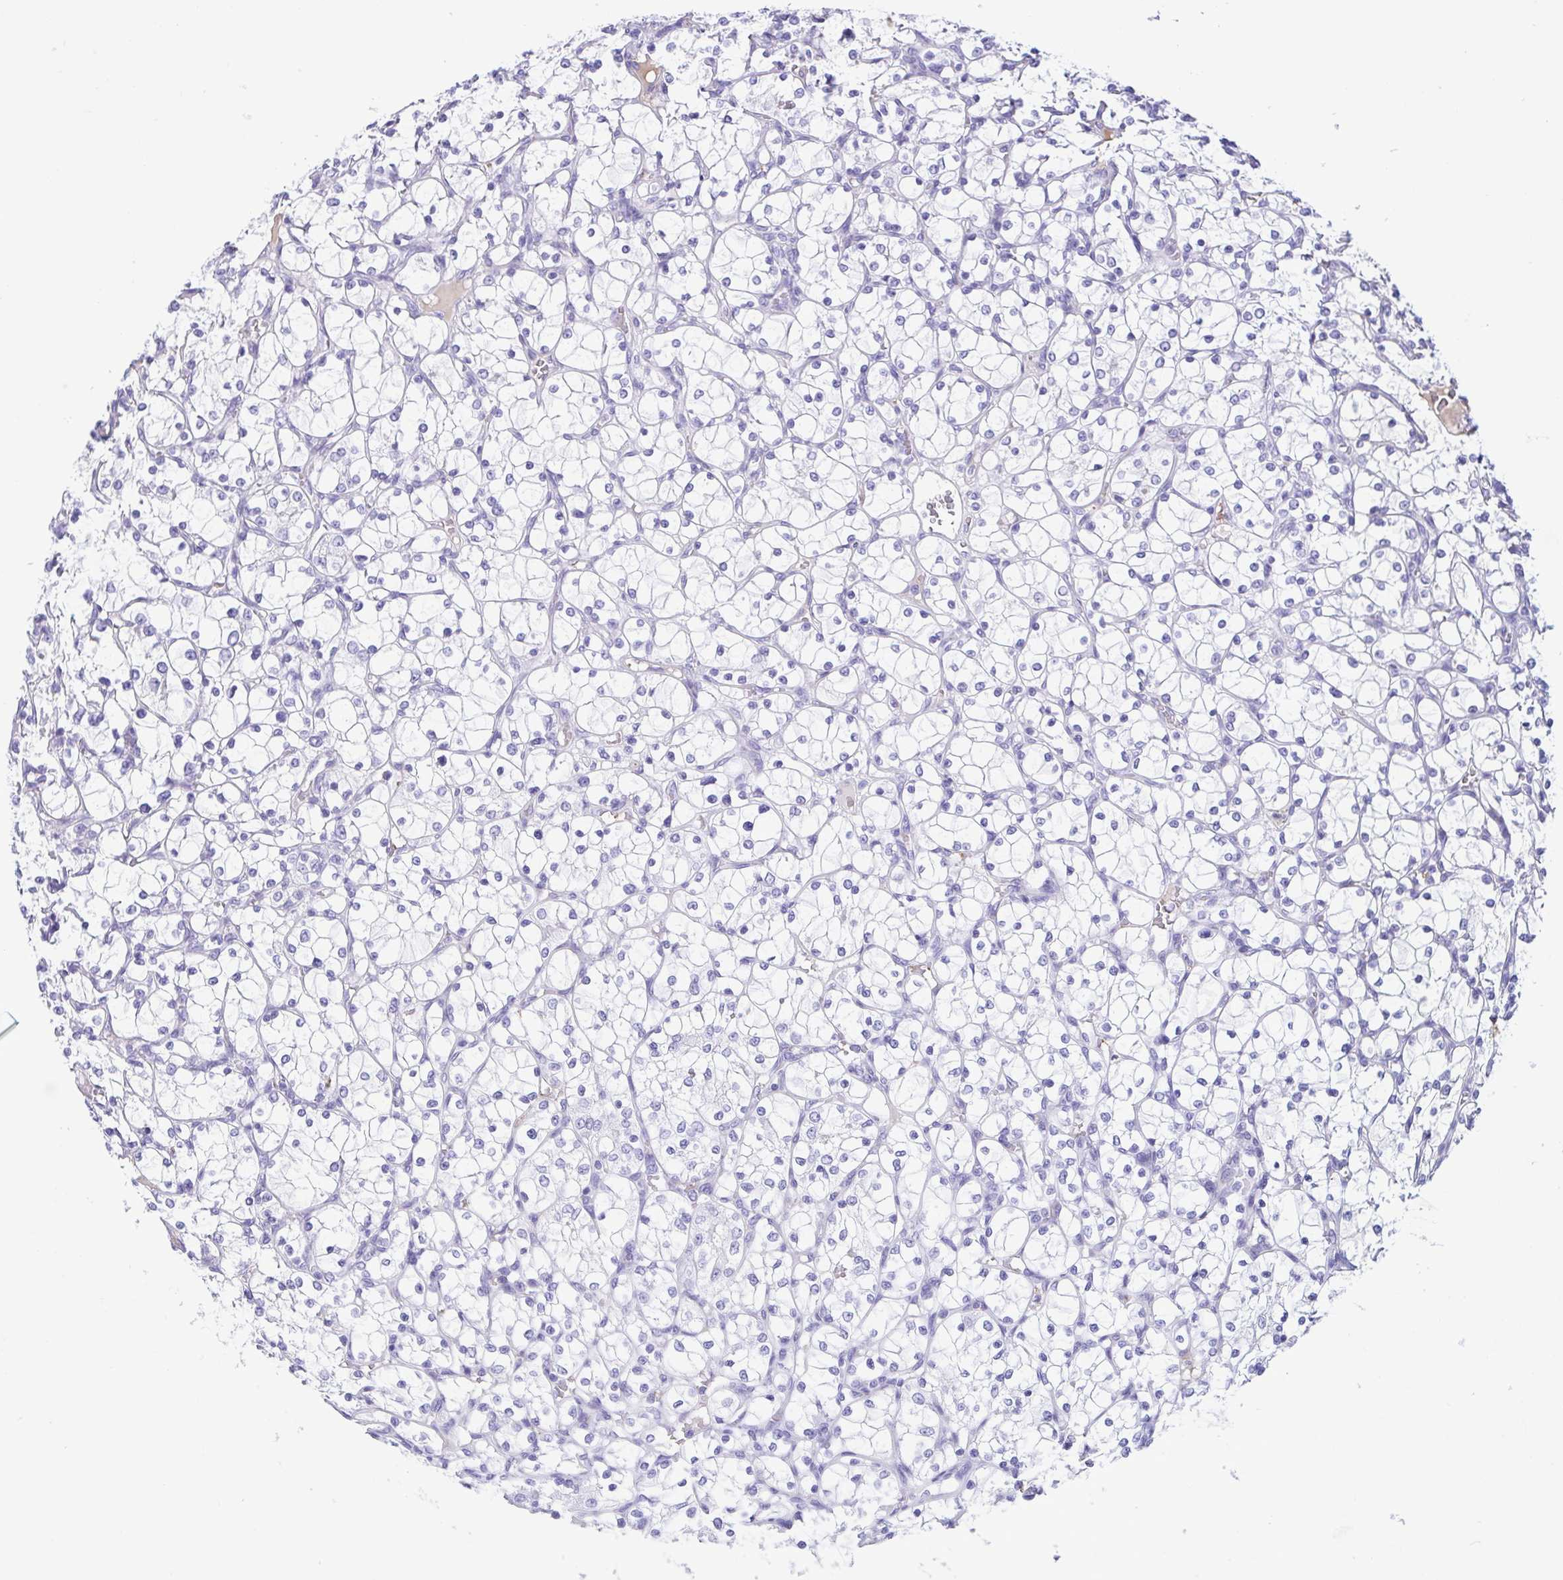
{"staining": {"intensity": "negative", "quantity": "none", "location": "none"}, "tissue": "renal cancer", "cell_type": "Tumor cells", "image_type": "cancer", "snomed": [{"axis": "morphology", "description": "Adenocarcinoma, NOS"}, {"axis": "topography", "description": "Kidney"}], "caption": "The IHC micrograph has no significant staining in tumor cells of adenocarcinoma (renal) tissue.", "gene": "CYP11B1", "patient": {"sex": "female", "age": 69}}